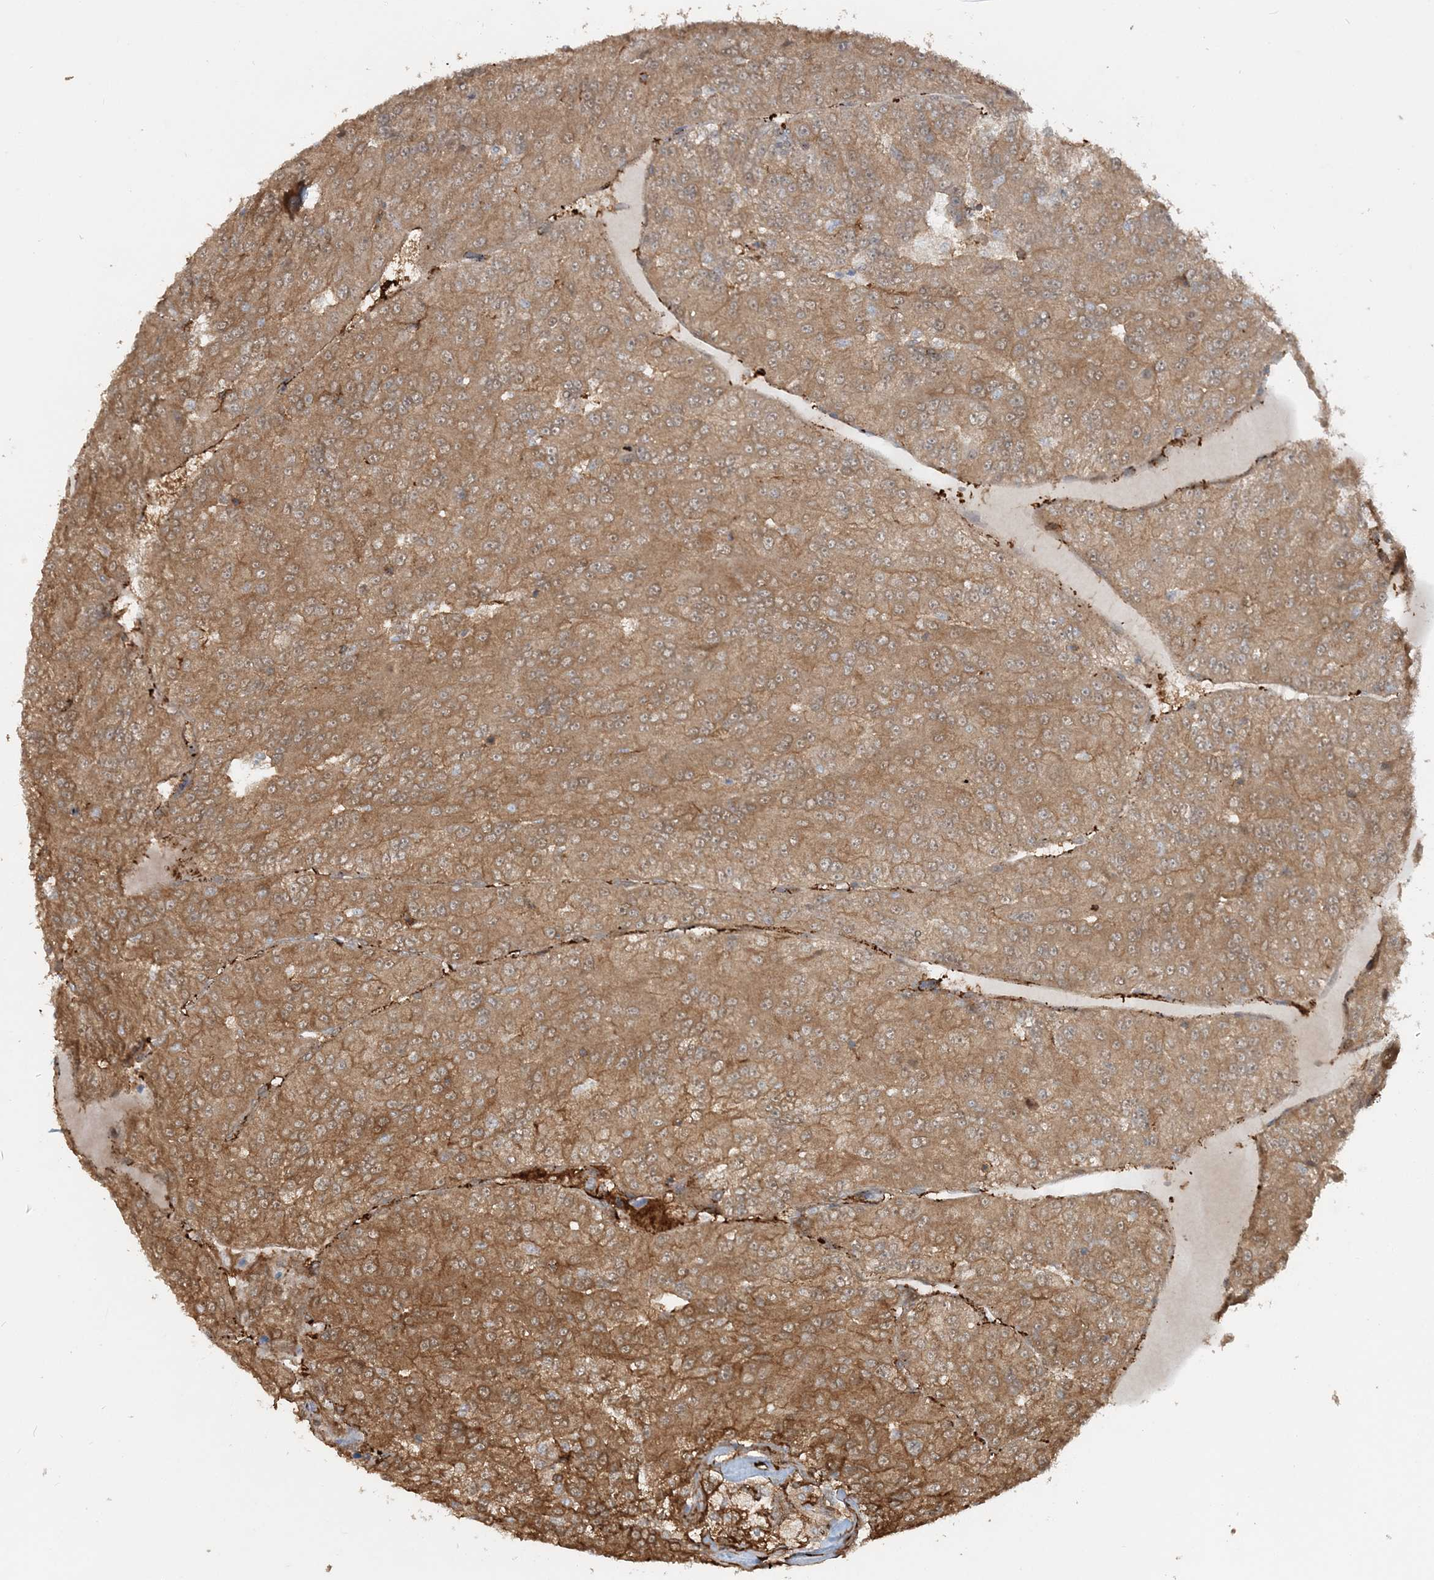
{"staining": {"intensity": "strong", "quantity": ">75%", "location": "cytoplasmic/membranous"}, "tissue": "renal cancer", "cell_type": "Tumor cells", "image_type": "cancer", "snomed": [{"axis": "morphology", "description": "Adenocarcinoma, NOS"}, {"axis": "topography", "description": "Kidney"}], "caption": "Strong cytoplasmic/membranous positivity is identified in approximately >75% of tumor cells in renal cancer (adenocarcinoma). Using DAB (brown) and hematoxylin (blue) stains, captured at high magnification using brightfield microscopy.", "gene": "DSTN", "patient": {"sex": "female", "age": 63}}